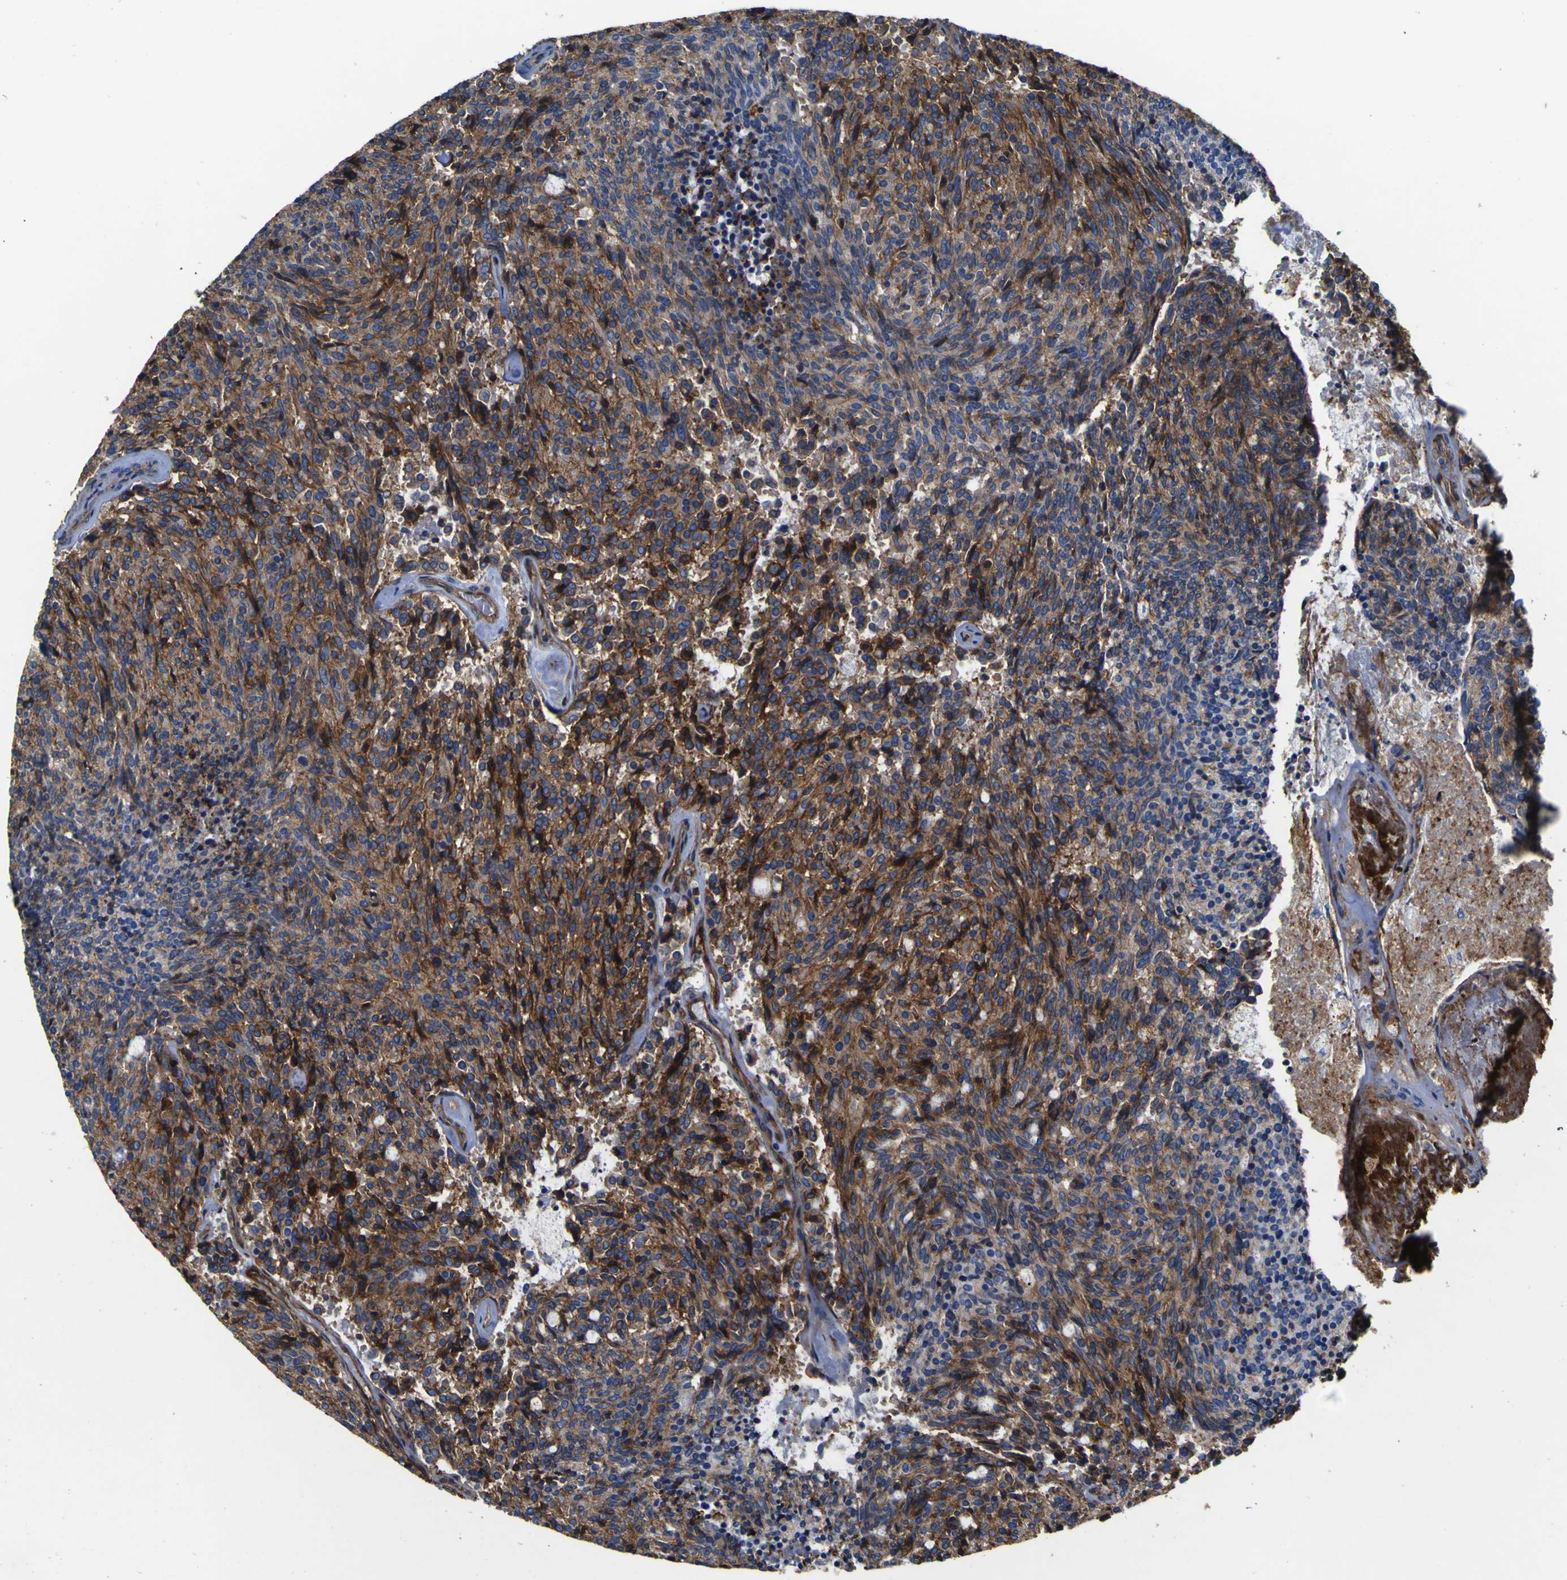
{"staining": {"intensity": "moderate", "quantity": "25%-75%", "location": "cytoplasmic/membranous"}, "tissue": "carcinoid", "cell_type": "Tumor cells", "image_type": "cancer", "snomed": [{"axis": "morphology", "description": "Carcinoid, malignant, NOS"}, {"axis": "topography", "description": "Pancreas"}], "caption": "Immunohistochemical staining of carcinoid exhibits medium levels of moderate cytoplasmic/membranous expression in approximately 25%-75% of tumor cells.", "gene": "CD151", "patient": {"sex": "female", "age": 54}}